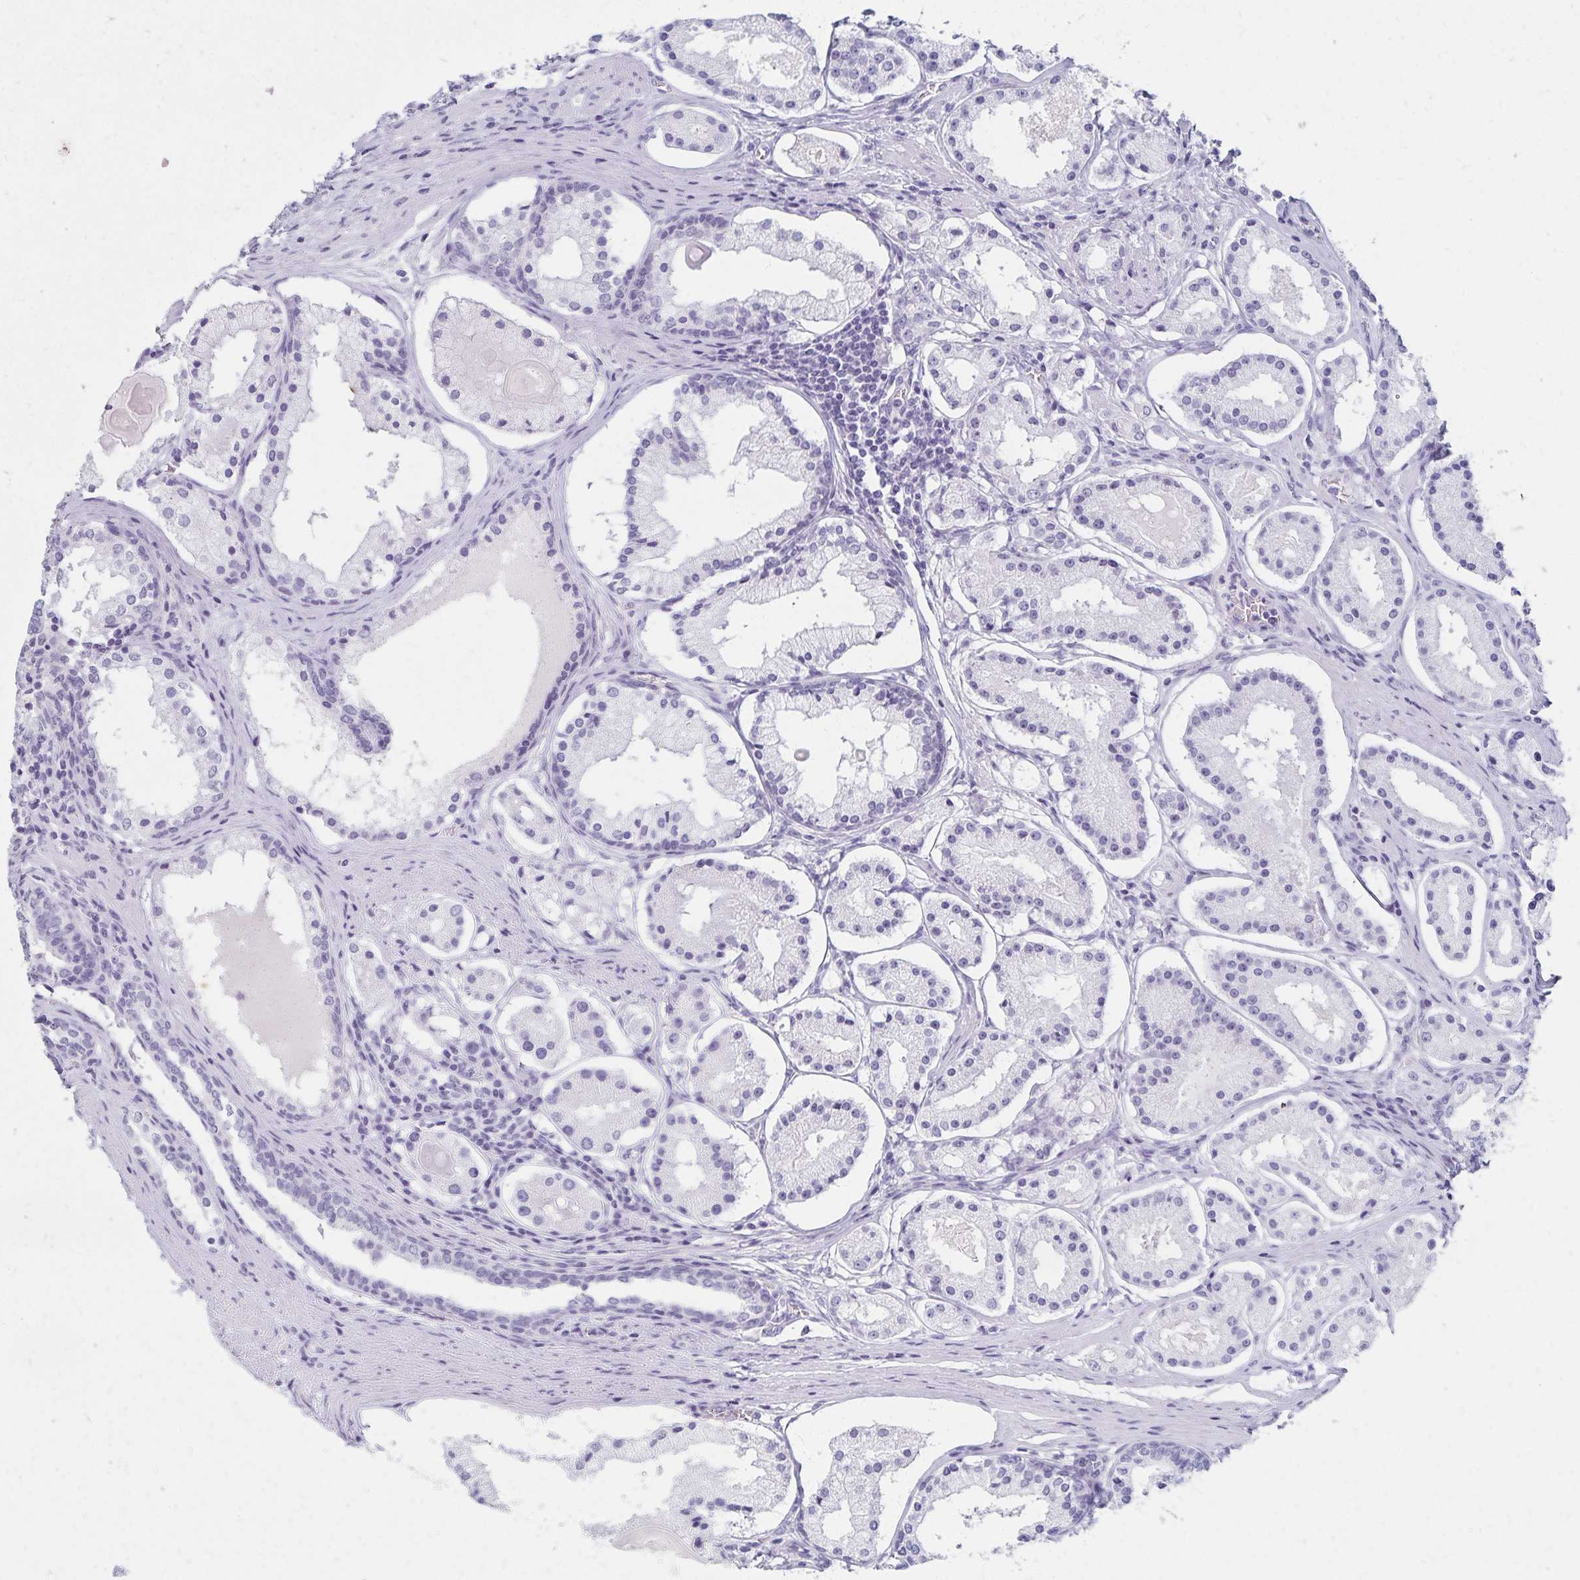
{"staining": {"intensity": "negative", "quantity": "none", "location": "none"}, "tissue": "prostate cancer", "cell_type": "Tumor cells", "image_type": "cancer", "snomed": [{"axis": "morphology", "description": "Adenocarcinoma, Low grade"}, {"axis": "topography", "description": "Prostate"}], "caption": "Tumor cells show no significant protein expression in prostate low-grade adenocarcinoma.", "gene": "C2orf50", "patient": {"sex": "male", "age": 57}}